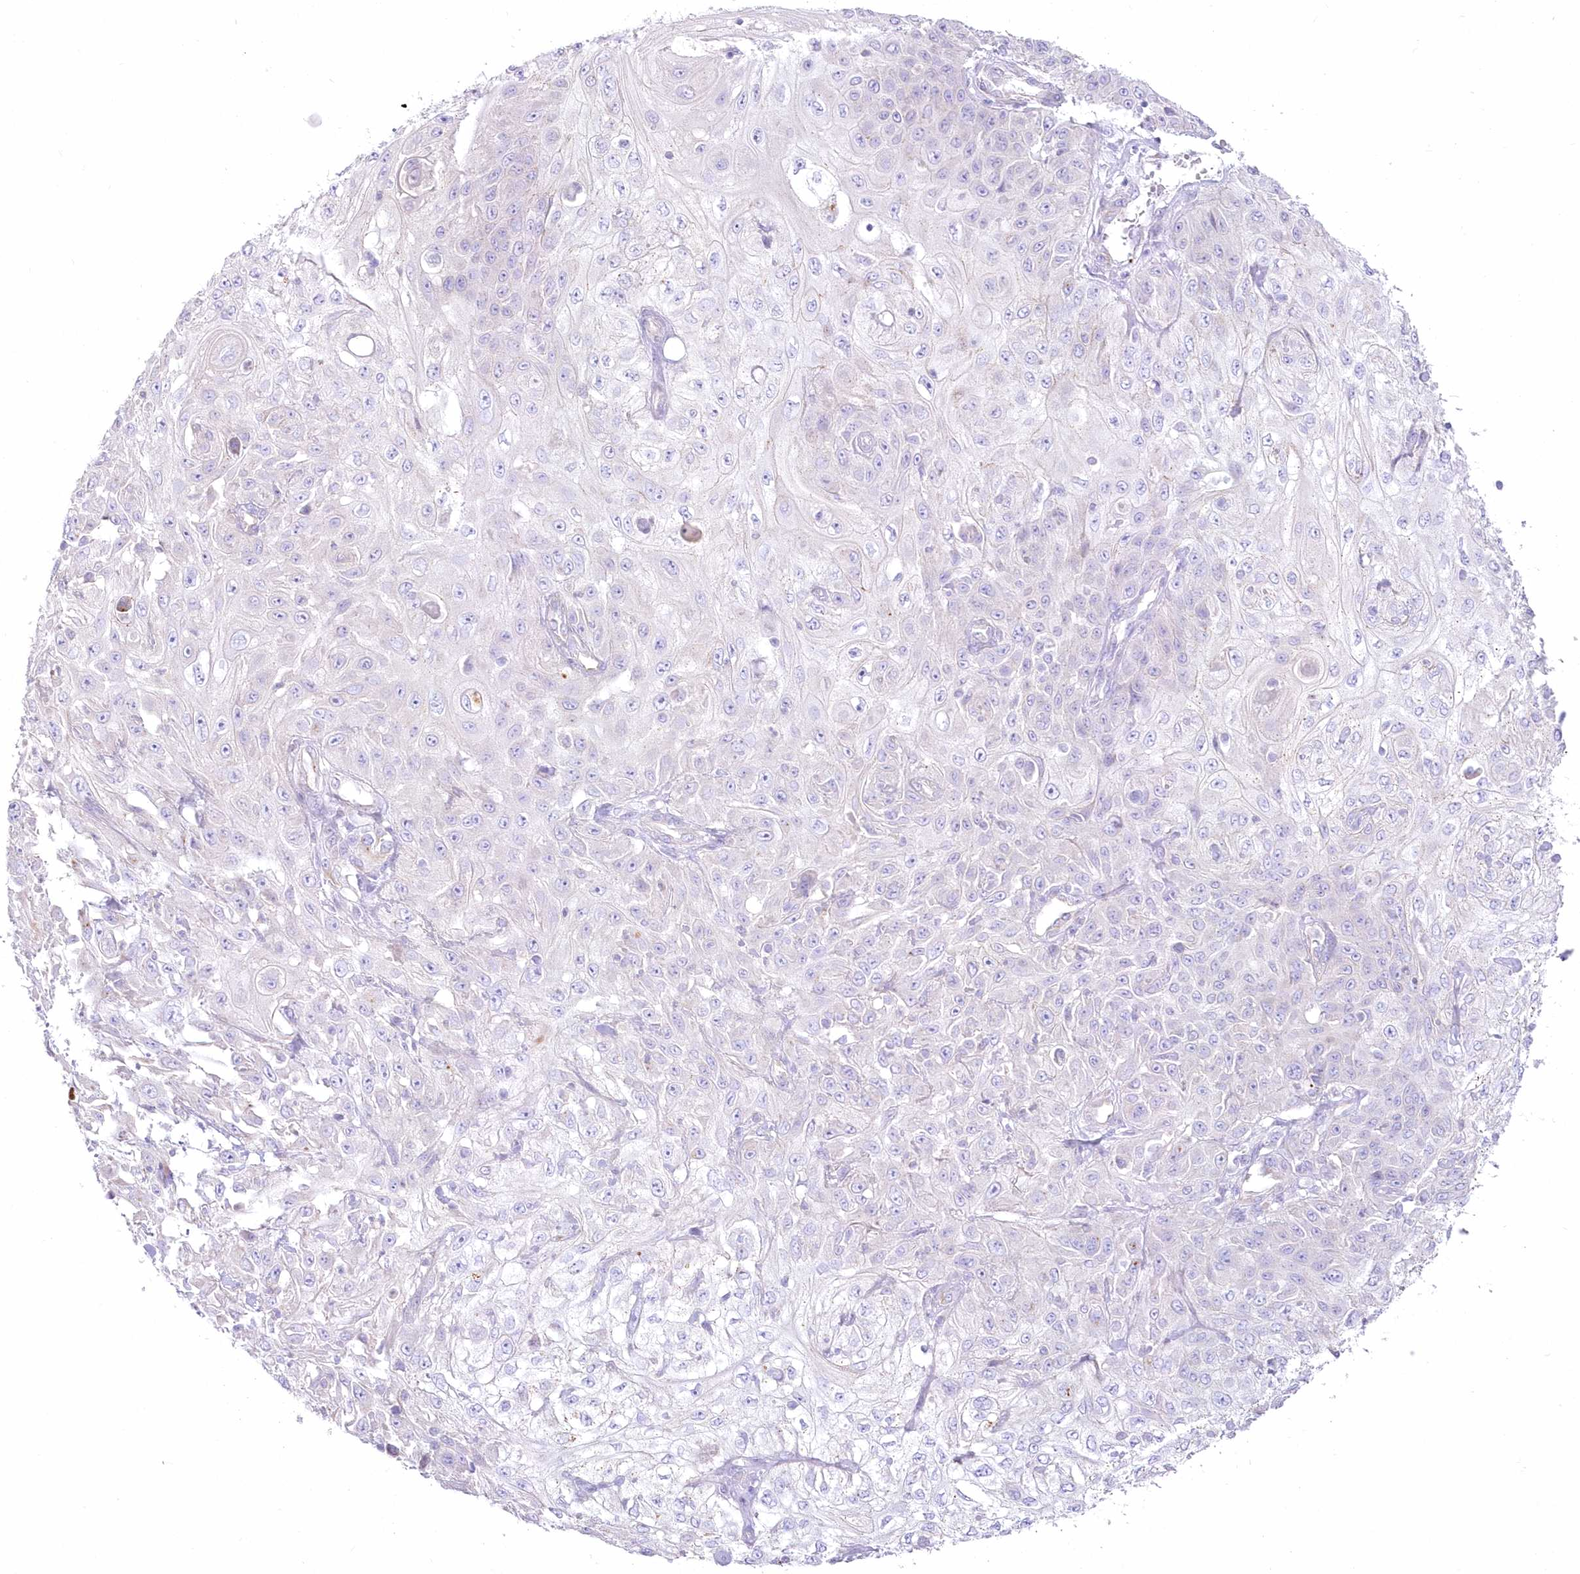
{"staining": {"intensity": "negative", "quantity": "none", "location": "none"}, "tissue": "skin cancer", "cell_type": "Tumor cells", "image_type": "cancer", "snomed": [{"axis": "morphology", "description": "Squamous cell carcinoma, NOS"}, {"axis": "morphology", "description": "Squamous cell carcinoma, metastatic, NOS"}, {"axis": "topography", "description": "Skin"}, {"axis": "topography", "description": "Lymph node"}], "caption": "IHC photomicrograph of squamous cell carcinoma (skin) stained for a protein (brown), which exhibits no expression in tumor cells.", "gene": "ZNF843", "patient": {"sex": "male", "age": 75}}